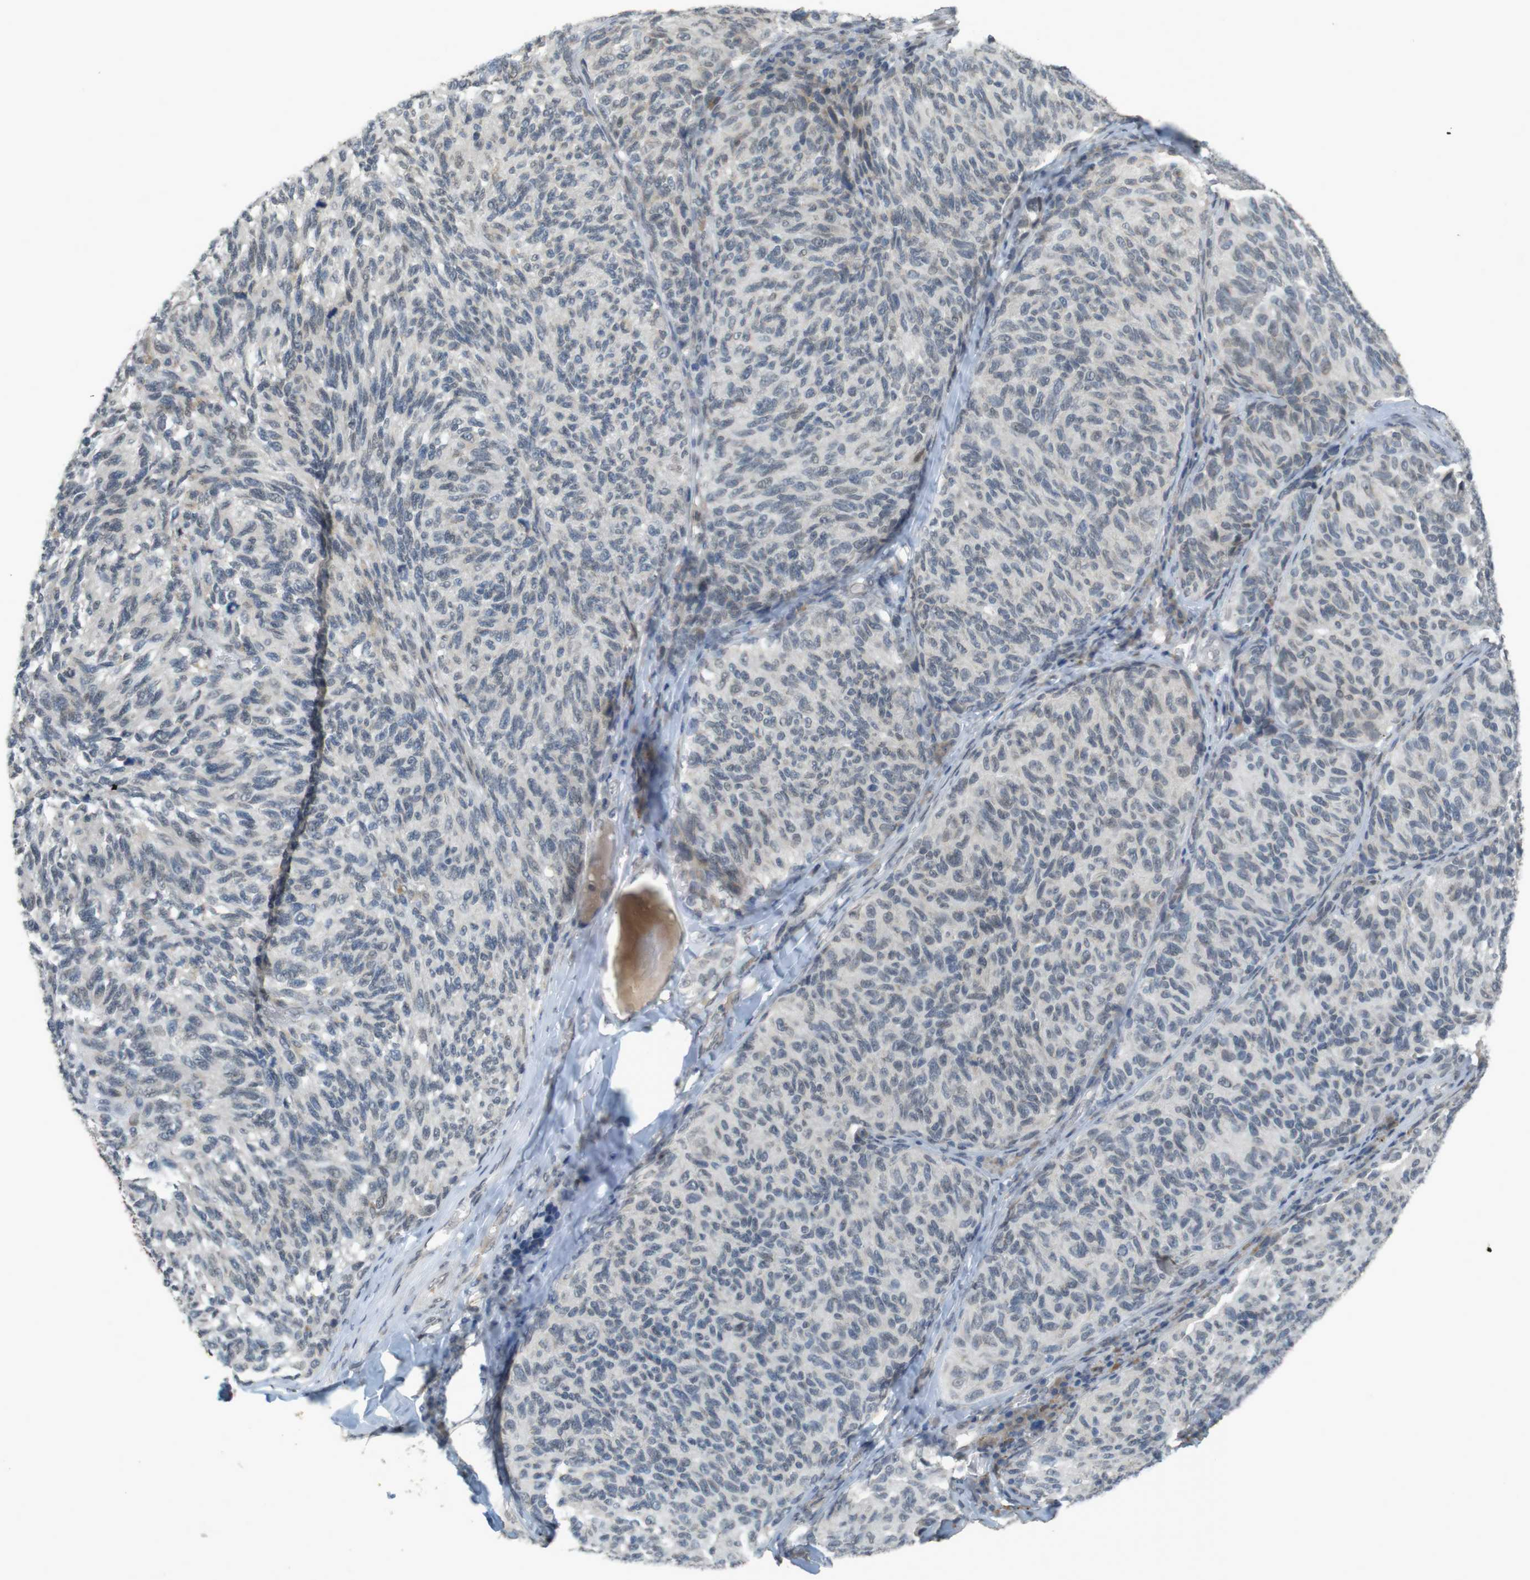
{"staining": {"intensity": "negative", "quantity": "none", "location": "none"}, "tissue": "melanoma", "cell_type": "Tumor cells", "image_type": "cancer", "snomed": [{"axis": "morphology", "description": "Malignant melanoma, NOS"}, {"axis": "topography", "description": "Skin"}], "caption": "Tumor cells show no significant protein staining in melanoma. (Immunohistochemistry, brightfield microscopy, high magnification).", "gene": "FZD10", "patient": {"sex": "female", "age": 73}}